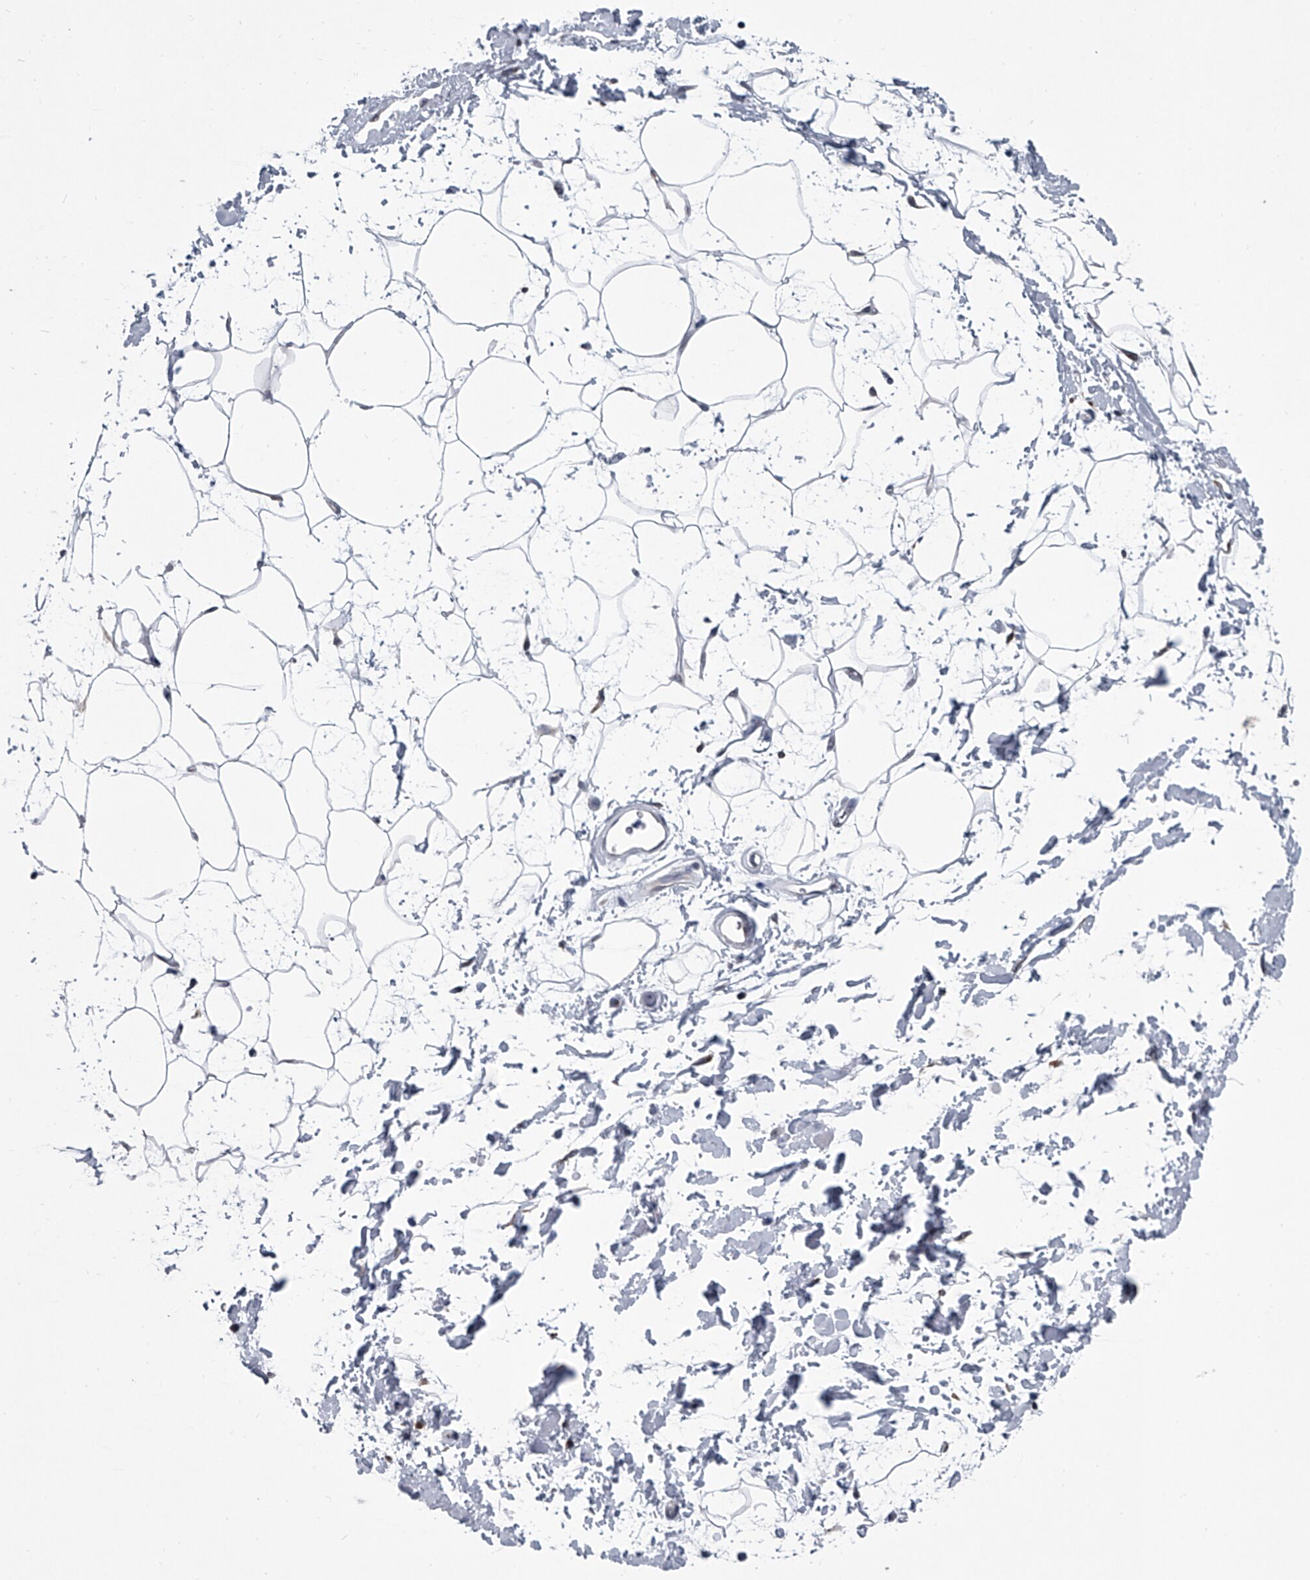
{"staining": {"intensity": "negative", "quantity": "none", "location": "none"}, "tissue": "adipose tissue", "cell_type": "Adipocytes", "image_type": "normal", "snomed": [{"axis": "morphology", "description": "Normal tissue, NOS"}, {"axis": "topography", "description": "Soft tissue"}], "caption": "The micrograph reveals no staining of adipocytes in benign adipose tissue. (Brightfield microscopy of DAB IHC at high magnification).", "gene": "PPP2R5D", "patient": {"sex": "male", "age": 72}}